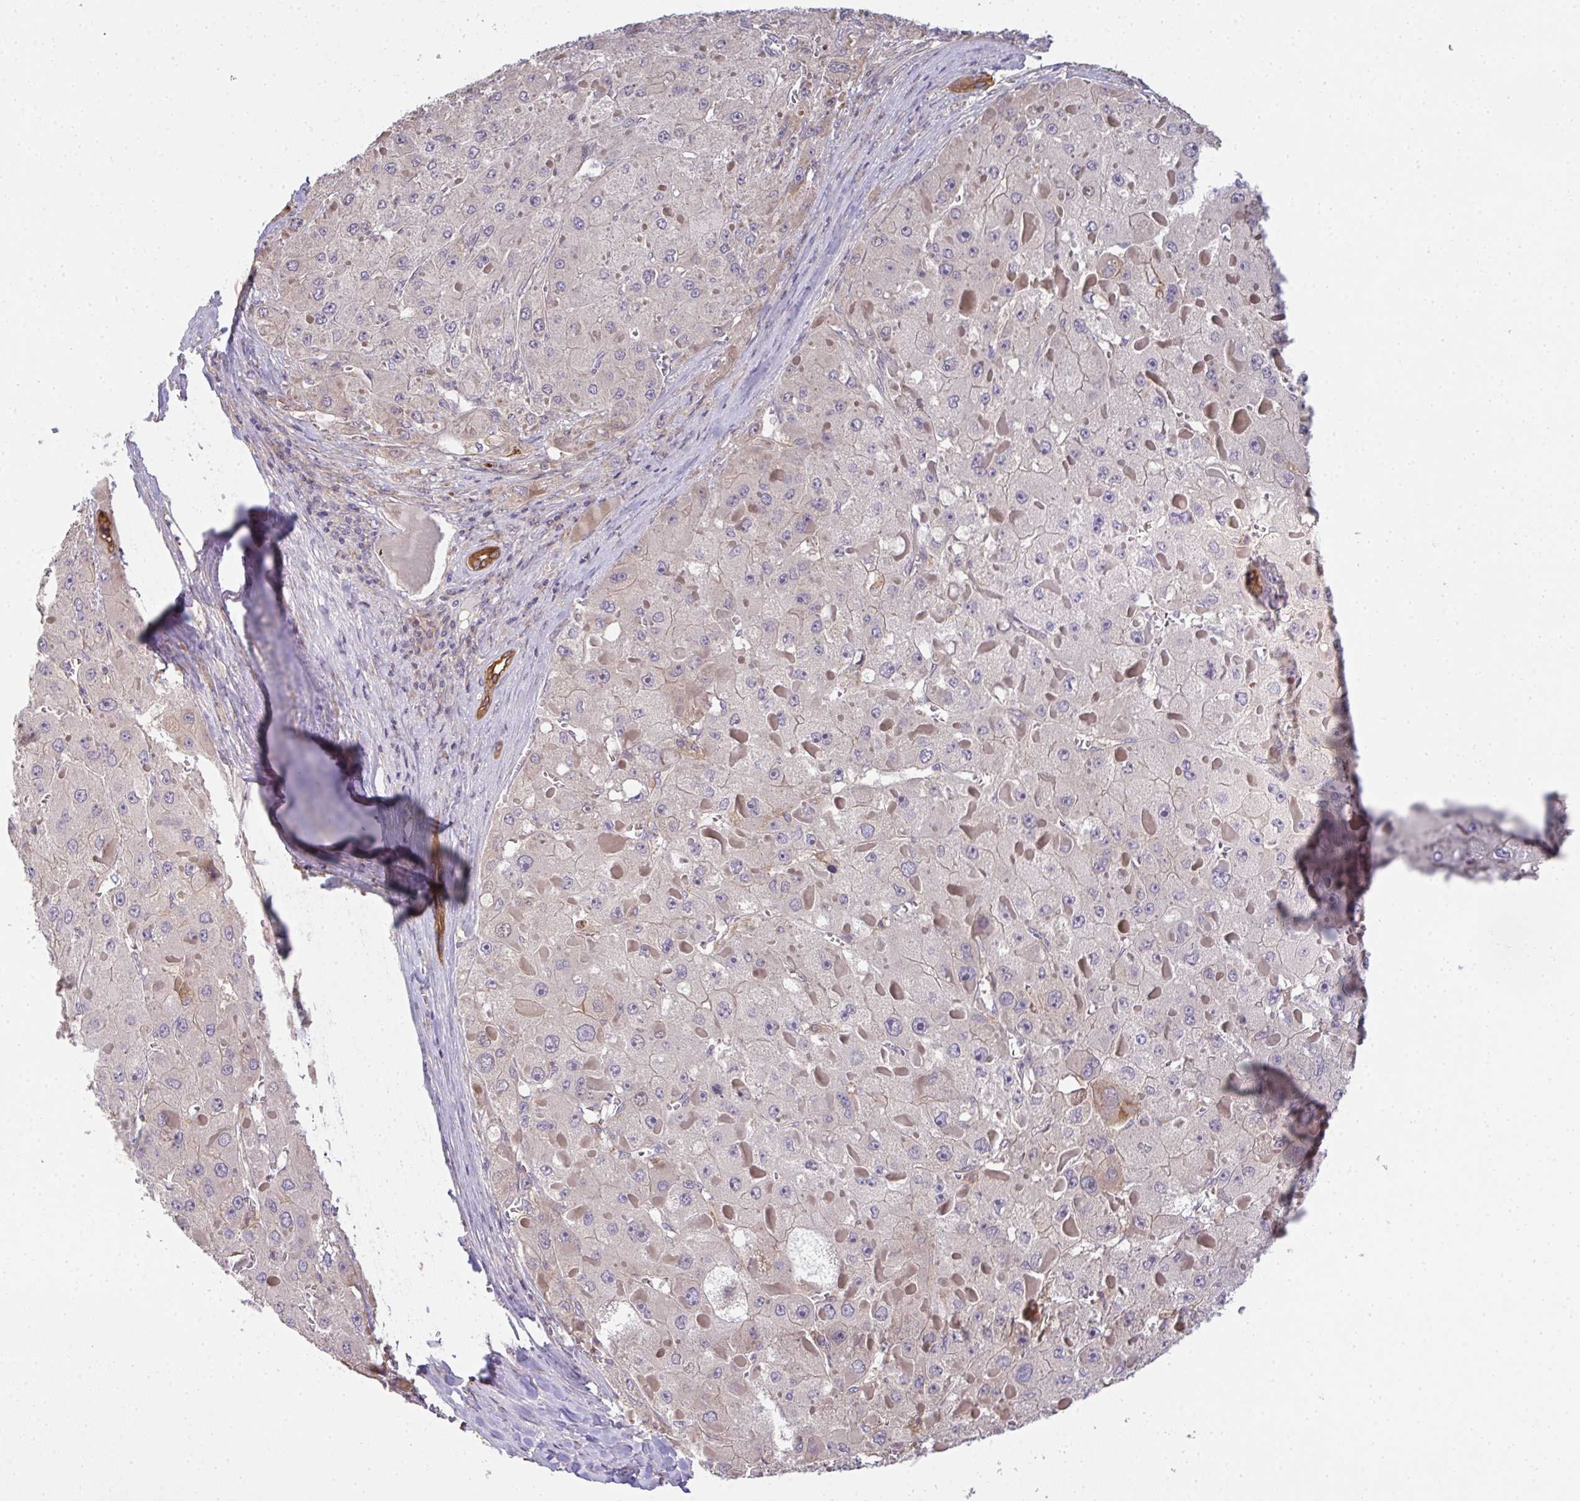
{"staining": {"intensity": "negative", "quantity": "none", "location": "none"}, "tissue": "liver cancer", "cell_type": "Tumor cells", "image_type": "cancer", "snomed": [{"axis": "morphology", "description": "Carcinoma, Hepatocellular, NOS"}, {"axis": "topography", "description": "Liver"}], "caption": "This is an IHC micrograph of liver cancer. There is no staining in tumor cells.", "gene": "EEF1AKMT1", "patient": {"sex": "female", "age": 73}}